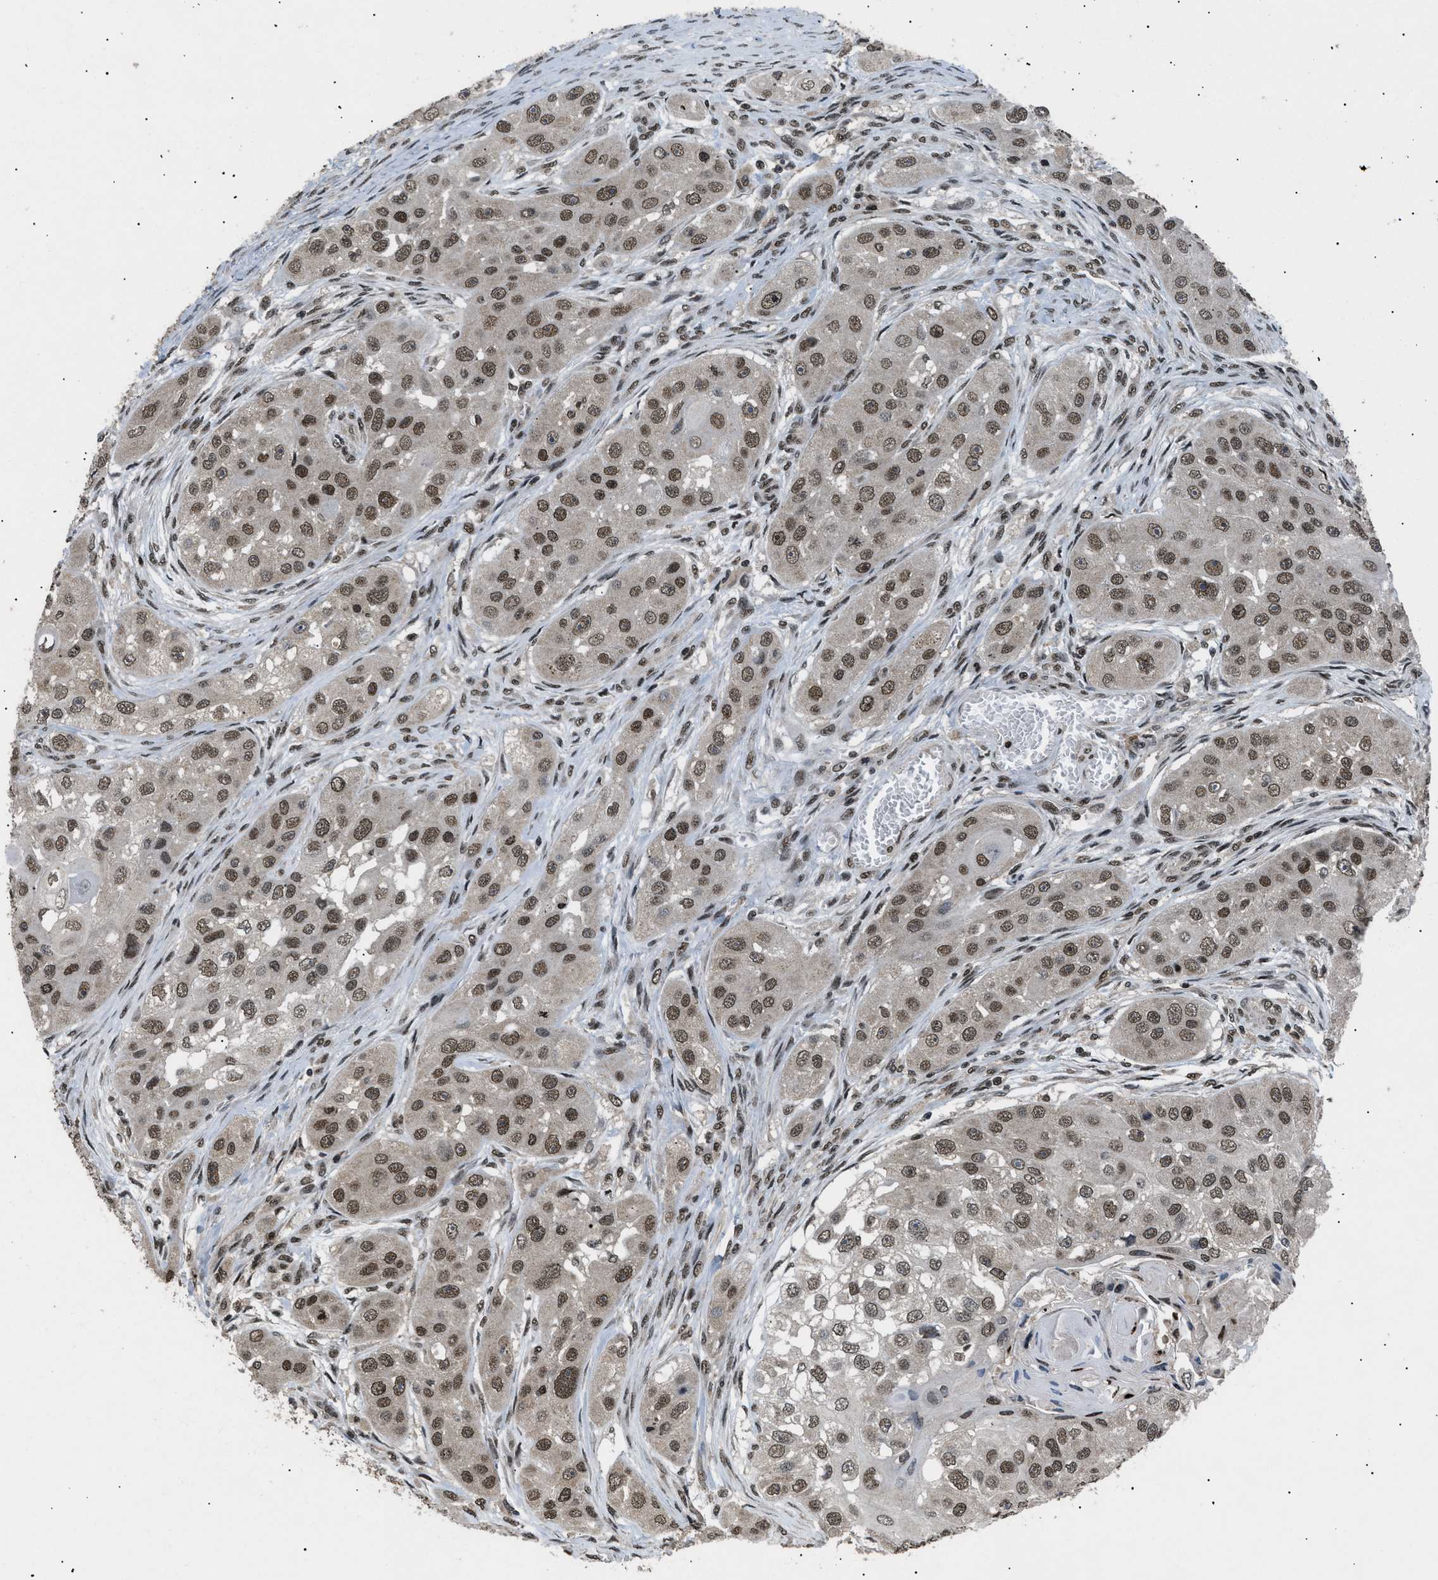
{"staining": {"intensity": "moderate", "quantity": ">75%", "location": "nuclear"}, "tissue": "head and neck cancer", "cell_type": "Tumor cells", "image_type": "cancer", "snomed": [{"axis": "morphology", "description": "Normal tissue, NOS"}, {"axis": "morphology", "description": "Squamous cell carcinoma, NOS"}, {"axis": "topography", "description": "Skeletal muscle"}, {"axis": "topography", "description": "Head-Neck"}], "caption": "Head and neck squamous cell carcinoma stained for a protein (brown) demonstrates moderate nuclear positive staining in about >75% of tumor cells.", "gene": "RBM5", "patient": {"sex": "male", "age": 51}}